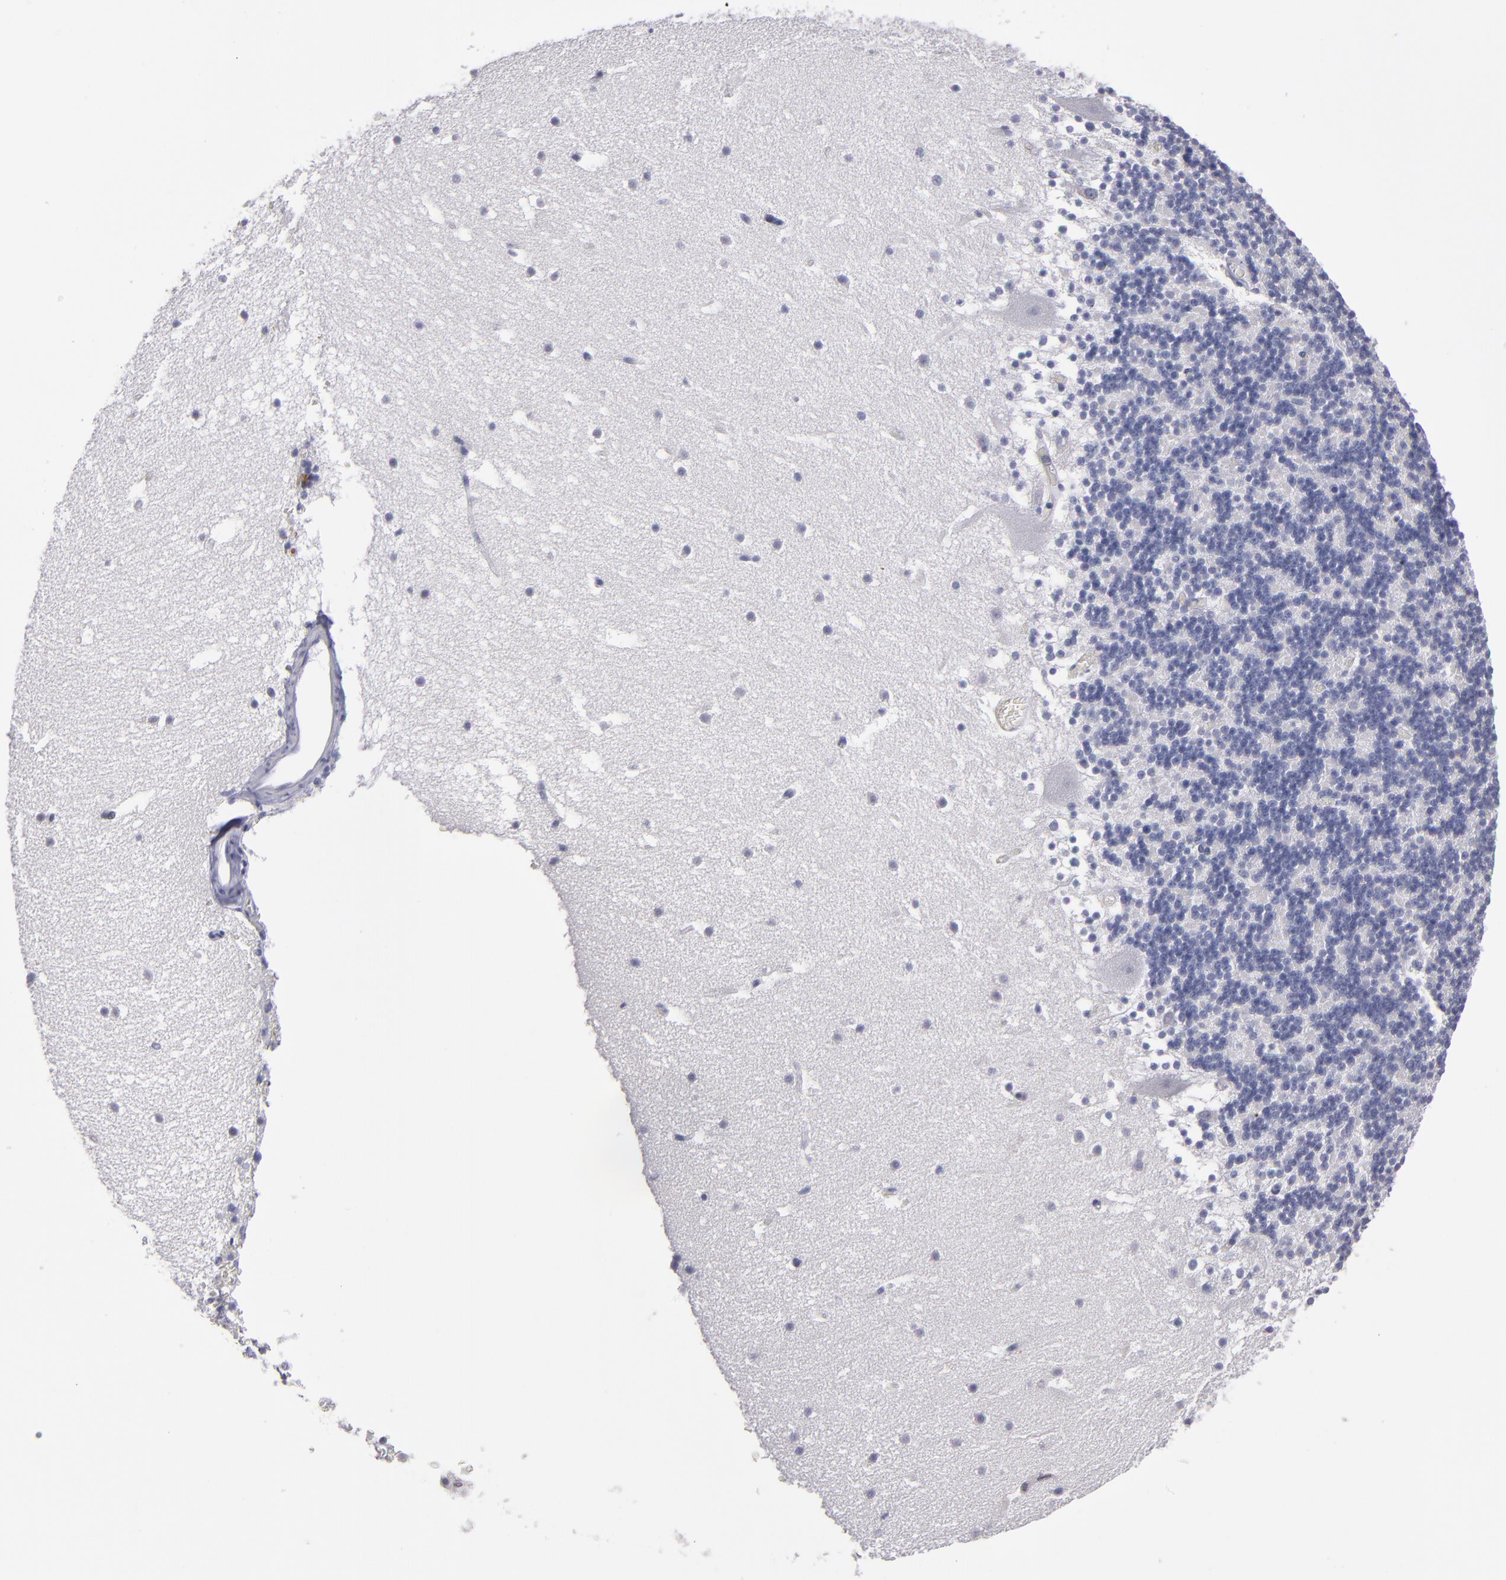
{"staining": {"intensity": "negative", "quantity": "none", "location": "none"}, "tissue": "cerebellum", "cell_type": "Cells in granular layer", "image_type": "normal", "snomed": [{"axis": "morphology", "description": "Normal tissue, NOS"}, {"axis": "topography", "description": "Cerebellum"}], "caption": "DAB (3,3'-diaminobenzidine) immunohistochemical staining of benign human cerebellum displays no significant expression in cells in granular layer.", "gene": "CDH3", "patient": {"sex": "male", "age": 45}}